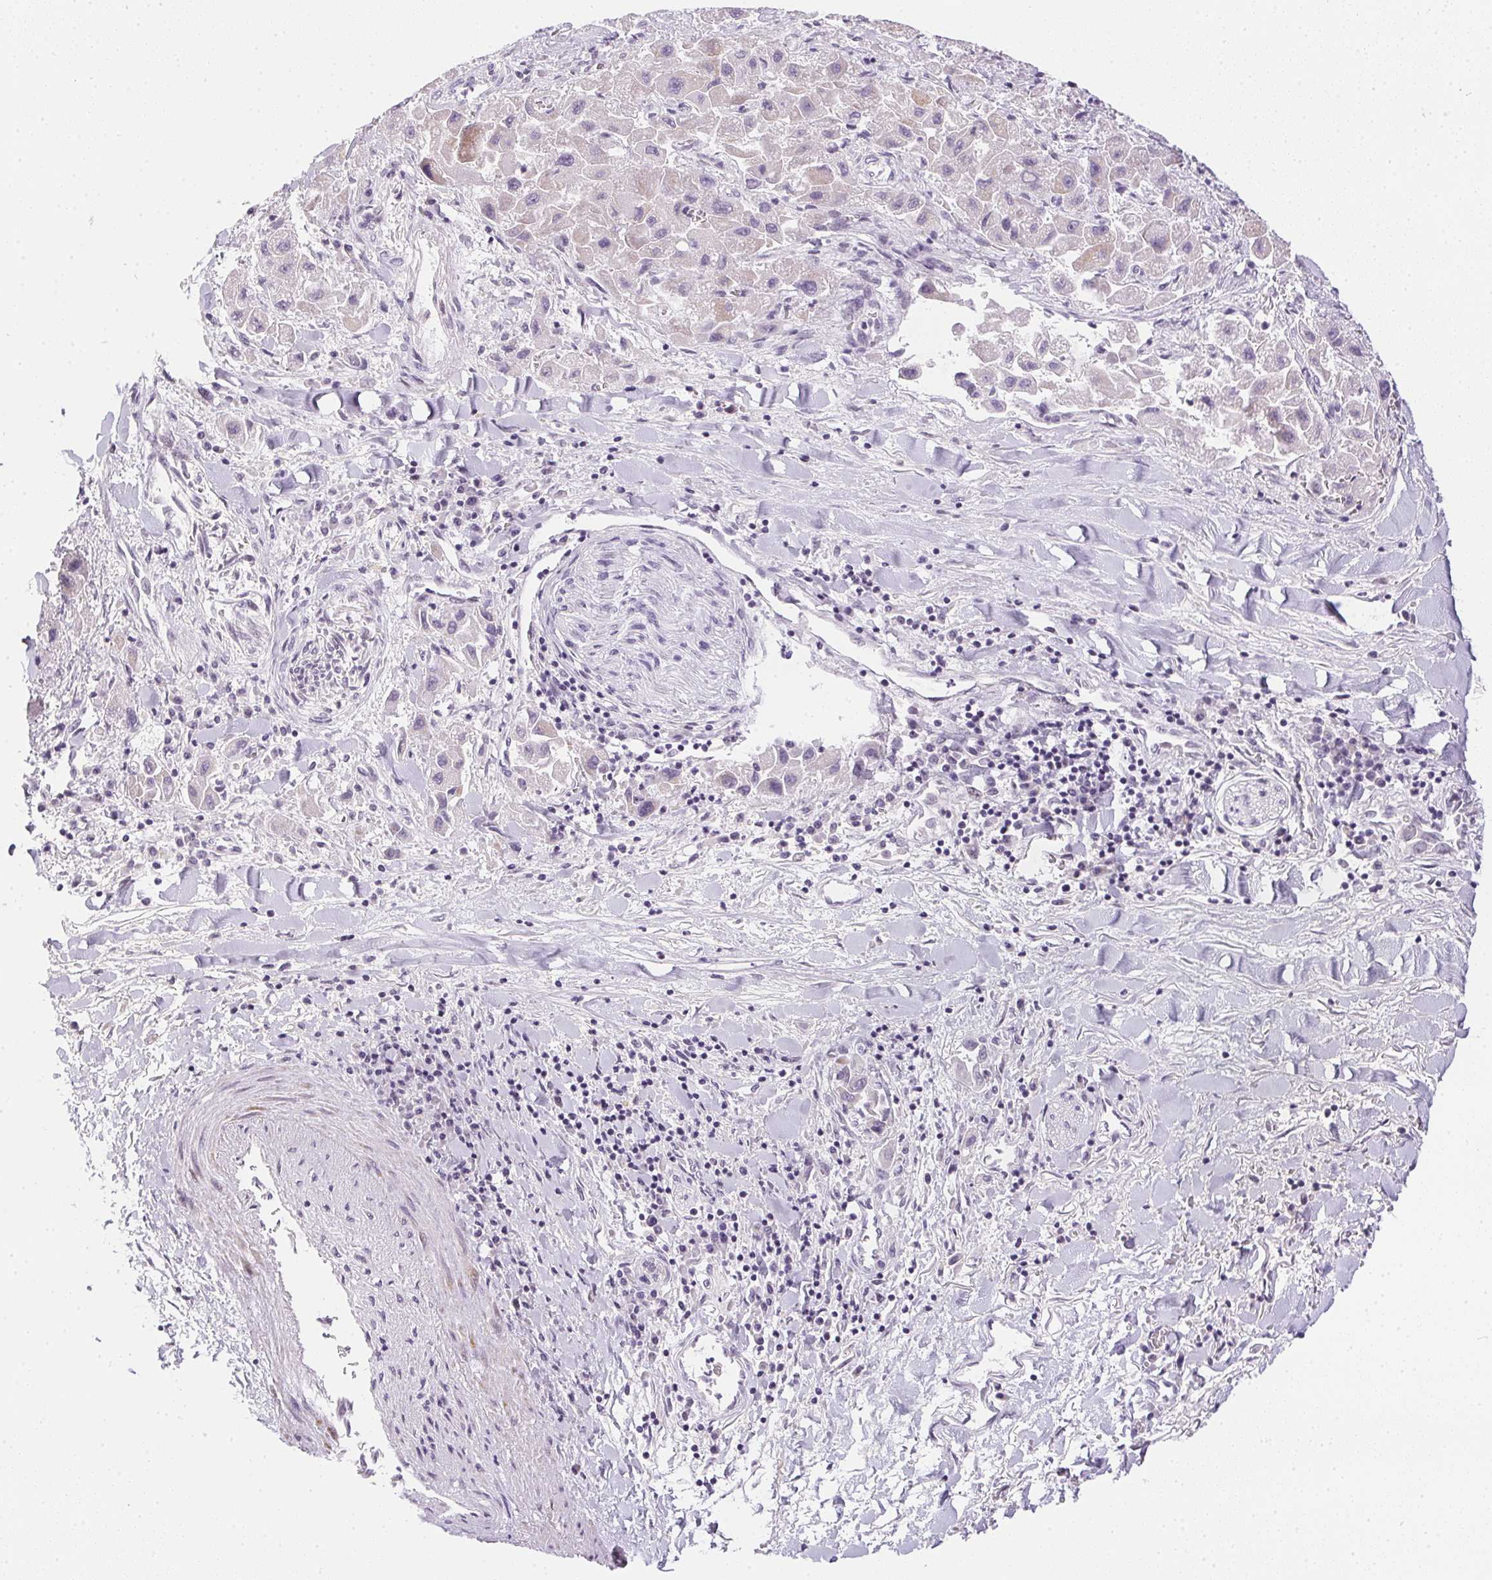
{"staining": {"intensity": "negative", "quantity": "none", "location": "none"}, "tissue": "liver cancer", "cell_type": "Tumor cells", "image_type": "cancer", "snomed": [{"axis": "morphology", "description": "Carcinoma, Hepatocellular, NOS"}, {"axis": "topography", "description": "Liver"}], "caption": "High power microscopy histopathology image of an immunohistochemistry photomicrograph of liver hepatocellular carcinoma, revealing no significant positivity in tumor cells.", "gene": "GSDMC", "patient": {"sex": "male", "age": 24}}